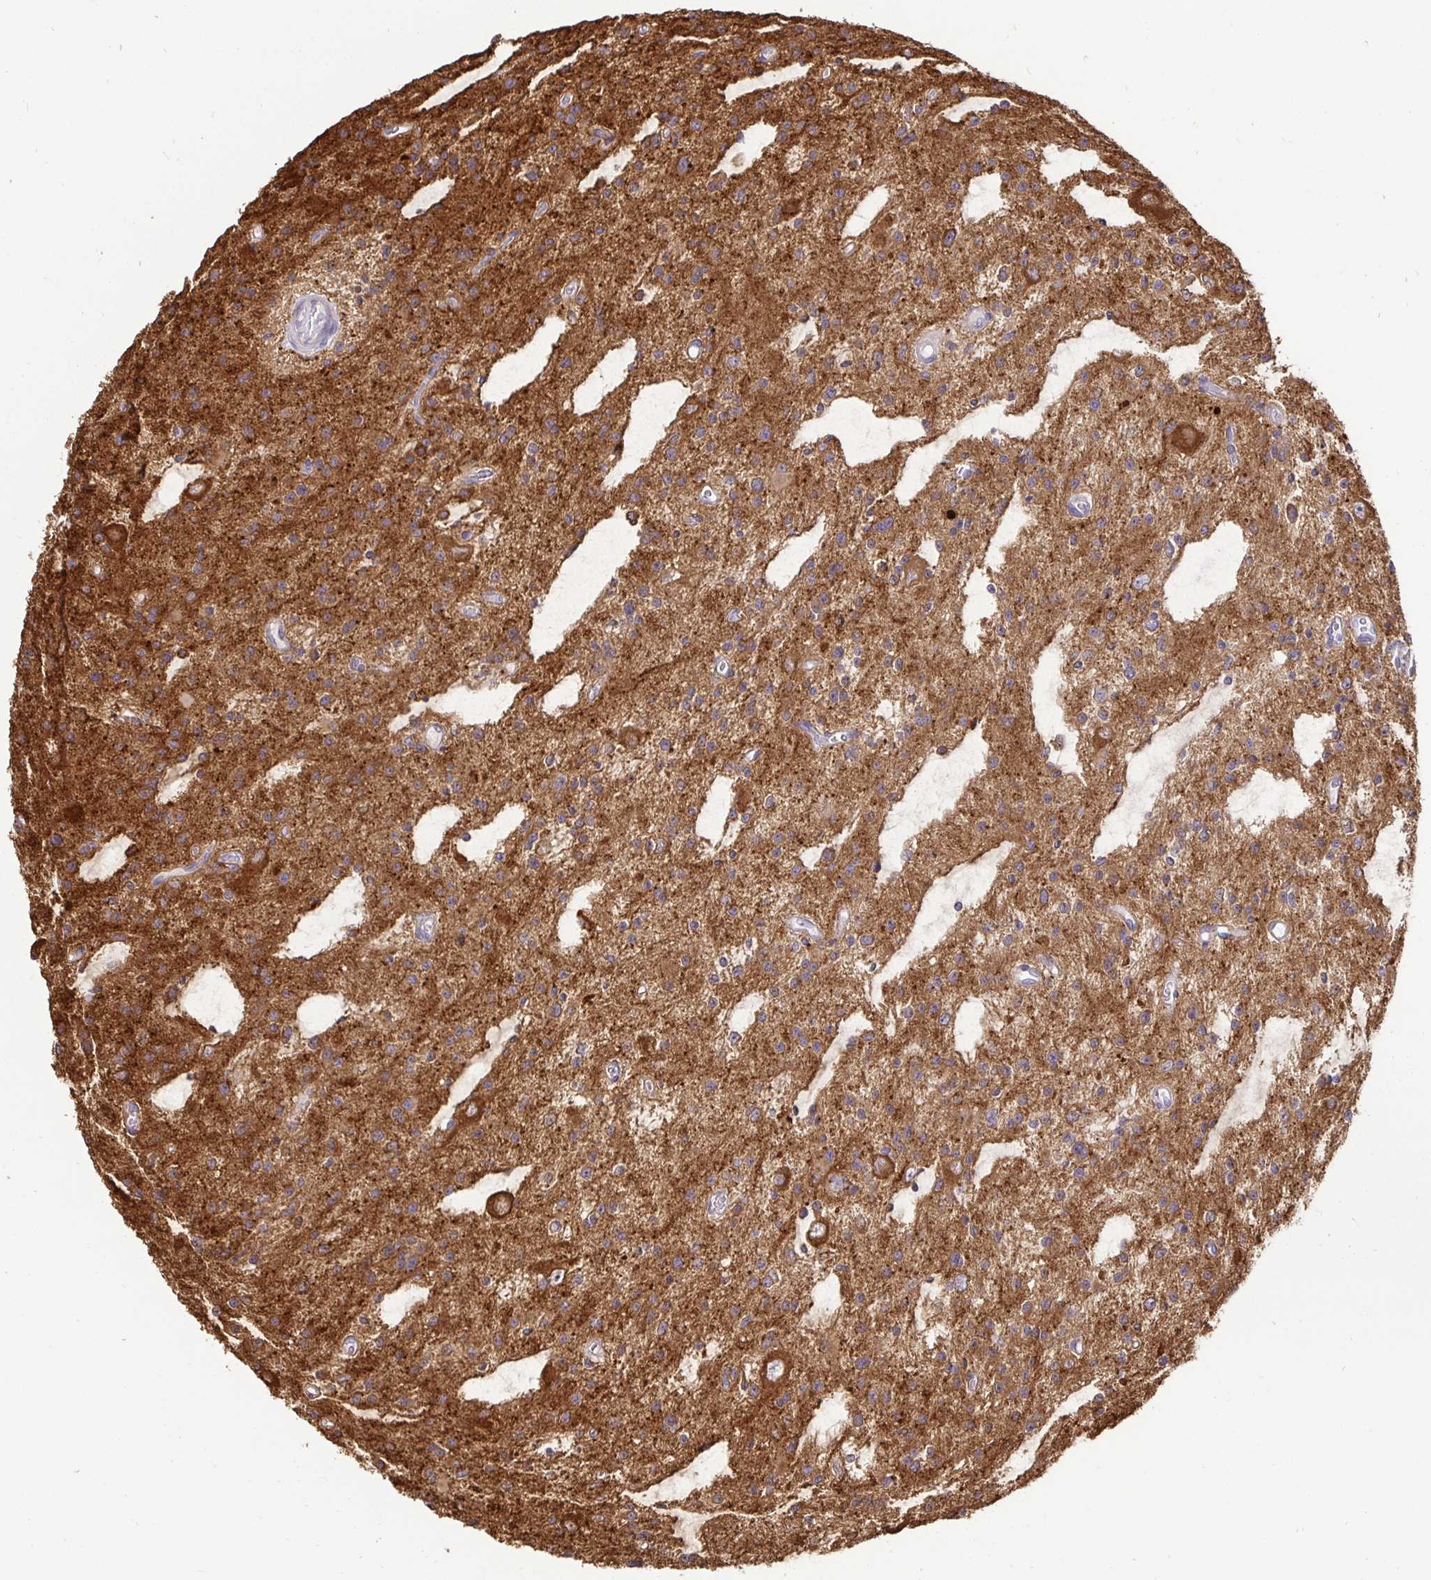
{"staining": {"intensity": "moderate", "quantity": ">75%", "location": "cytoplasmic/membranous"}, "tissue": "glioma", "cell_type": "Tumor cells", "image_type": "cancer", "snomed": [{"axis": "morphology", "description": "Glioma, malignant, Low grade"}, {"axis": "topography", "description": "Brain"}], "caption": "High-power microscopy captured an immunohistochemistry (IHC) histopathology image of glioma, revealing moderate cytoplasmic/membranous staining in approximately >75% of tumor cells.", "gene": "MAPK8IP3", "patient": {"sex": "male", "age": 43}}